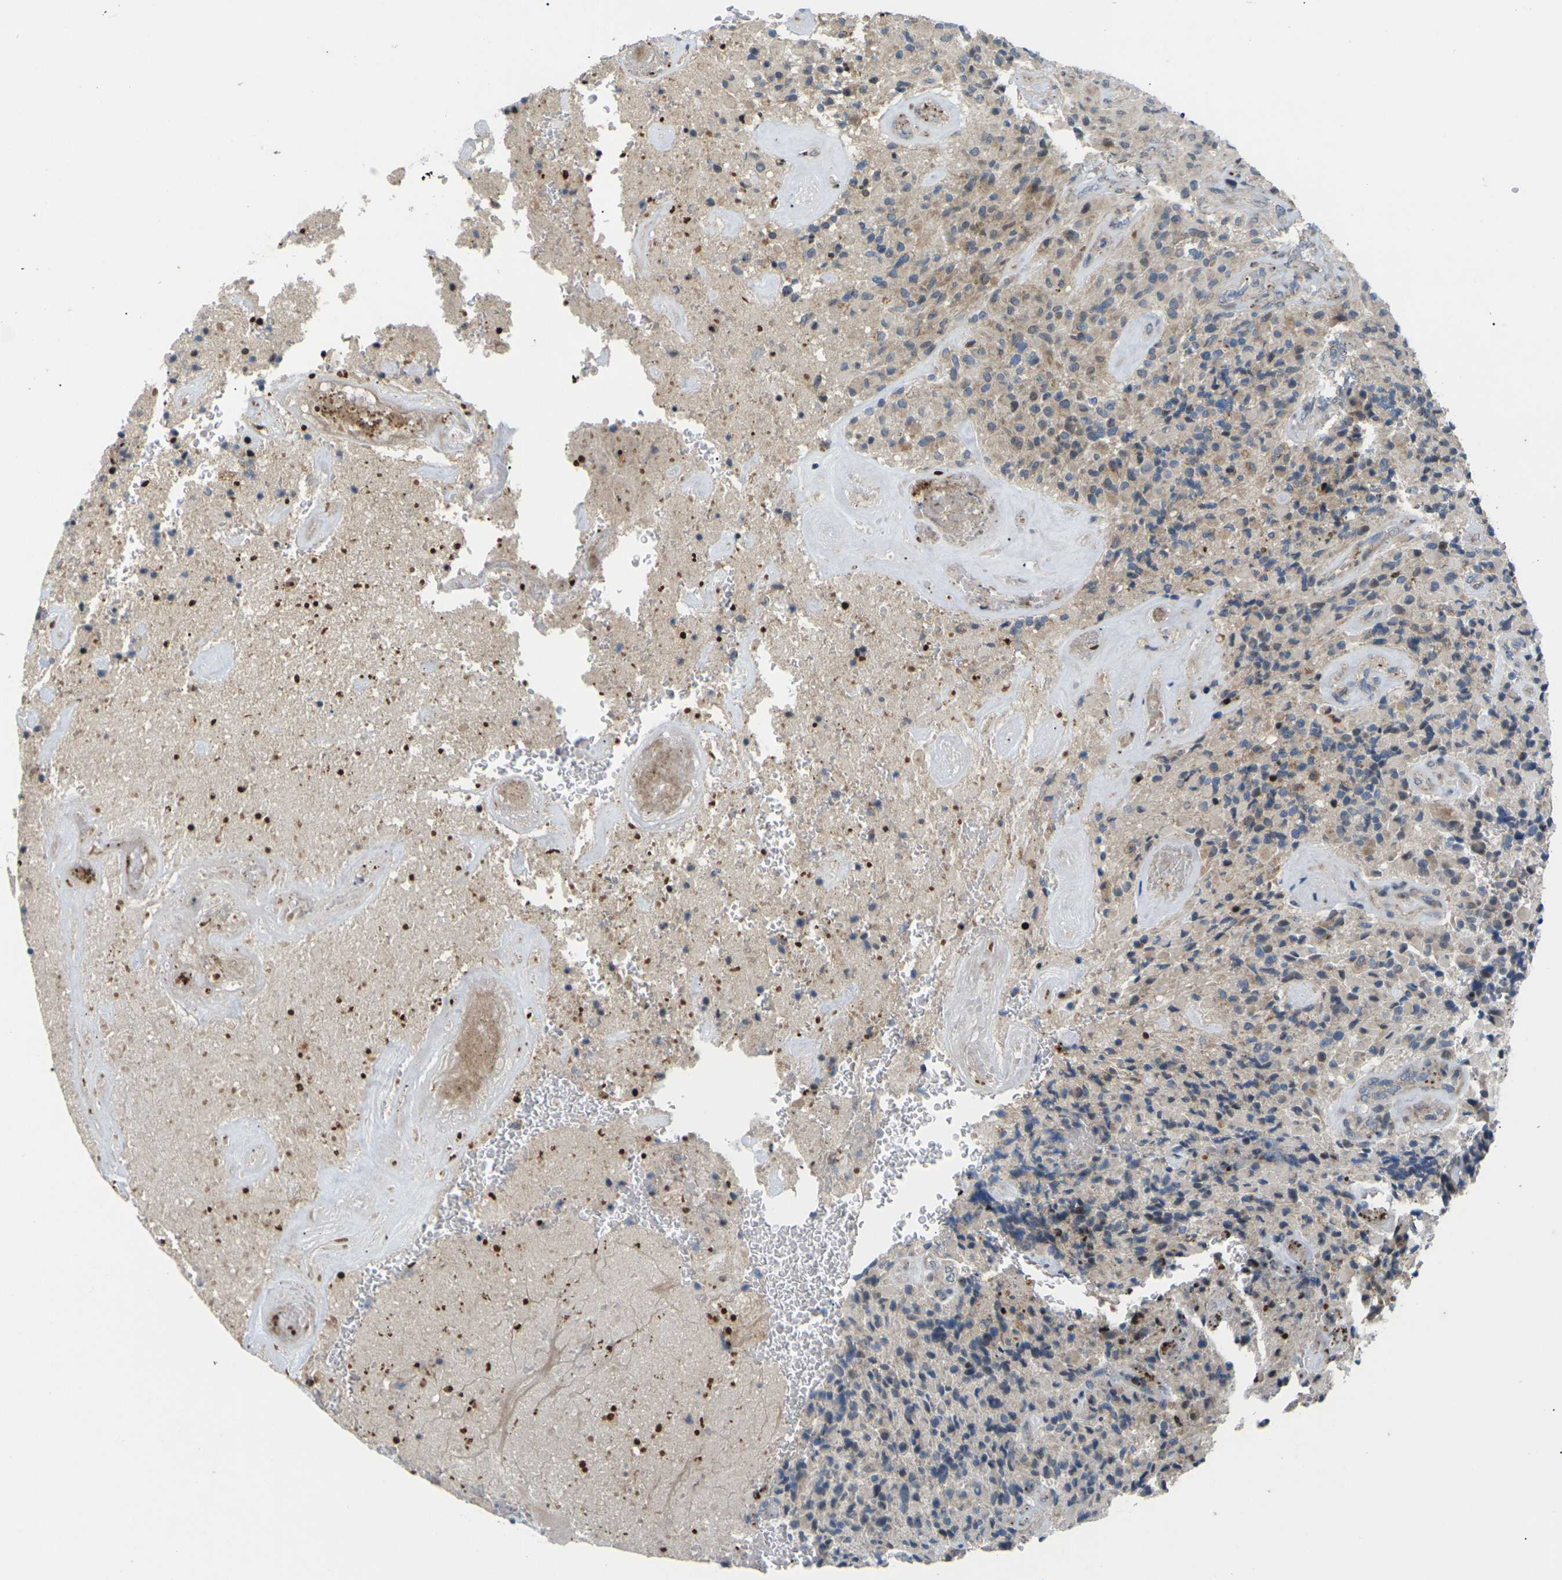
{"staining": {"intensity": "weak", "quantity": "25%-75%", "location": "cytoplasmic/membranous"}, "tissue": "glioma", "cell_type": "Tumor cells", "image_type": "cancer", "snomed": [{"axis": "morphology", "description": "Glioma, malignant, High grade"}, {"axis": "topography", "description": "Brain"}], "caption": "Glioma was stained to show a protein in brown. There is low levels of weak cytoplasmic/membranous expression in about 25%-75% of tumor cells.", "gene": "RPS6KA3", "patient": {"sex": "male", "age": 71}}